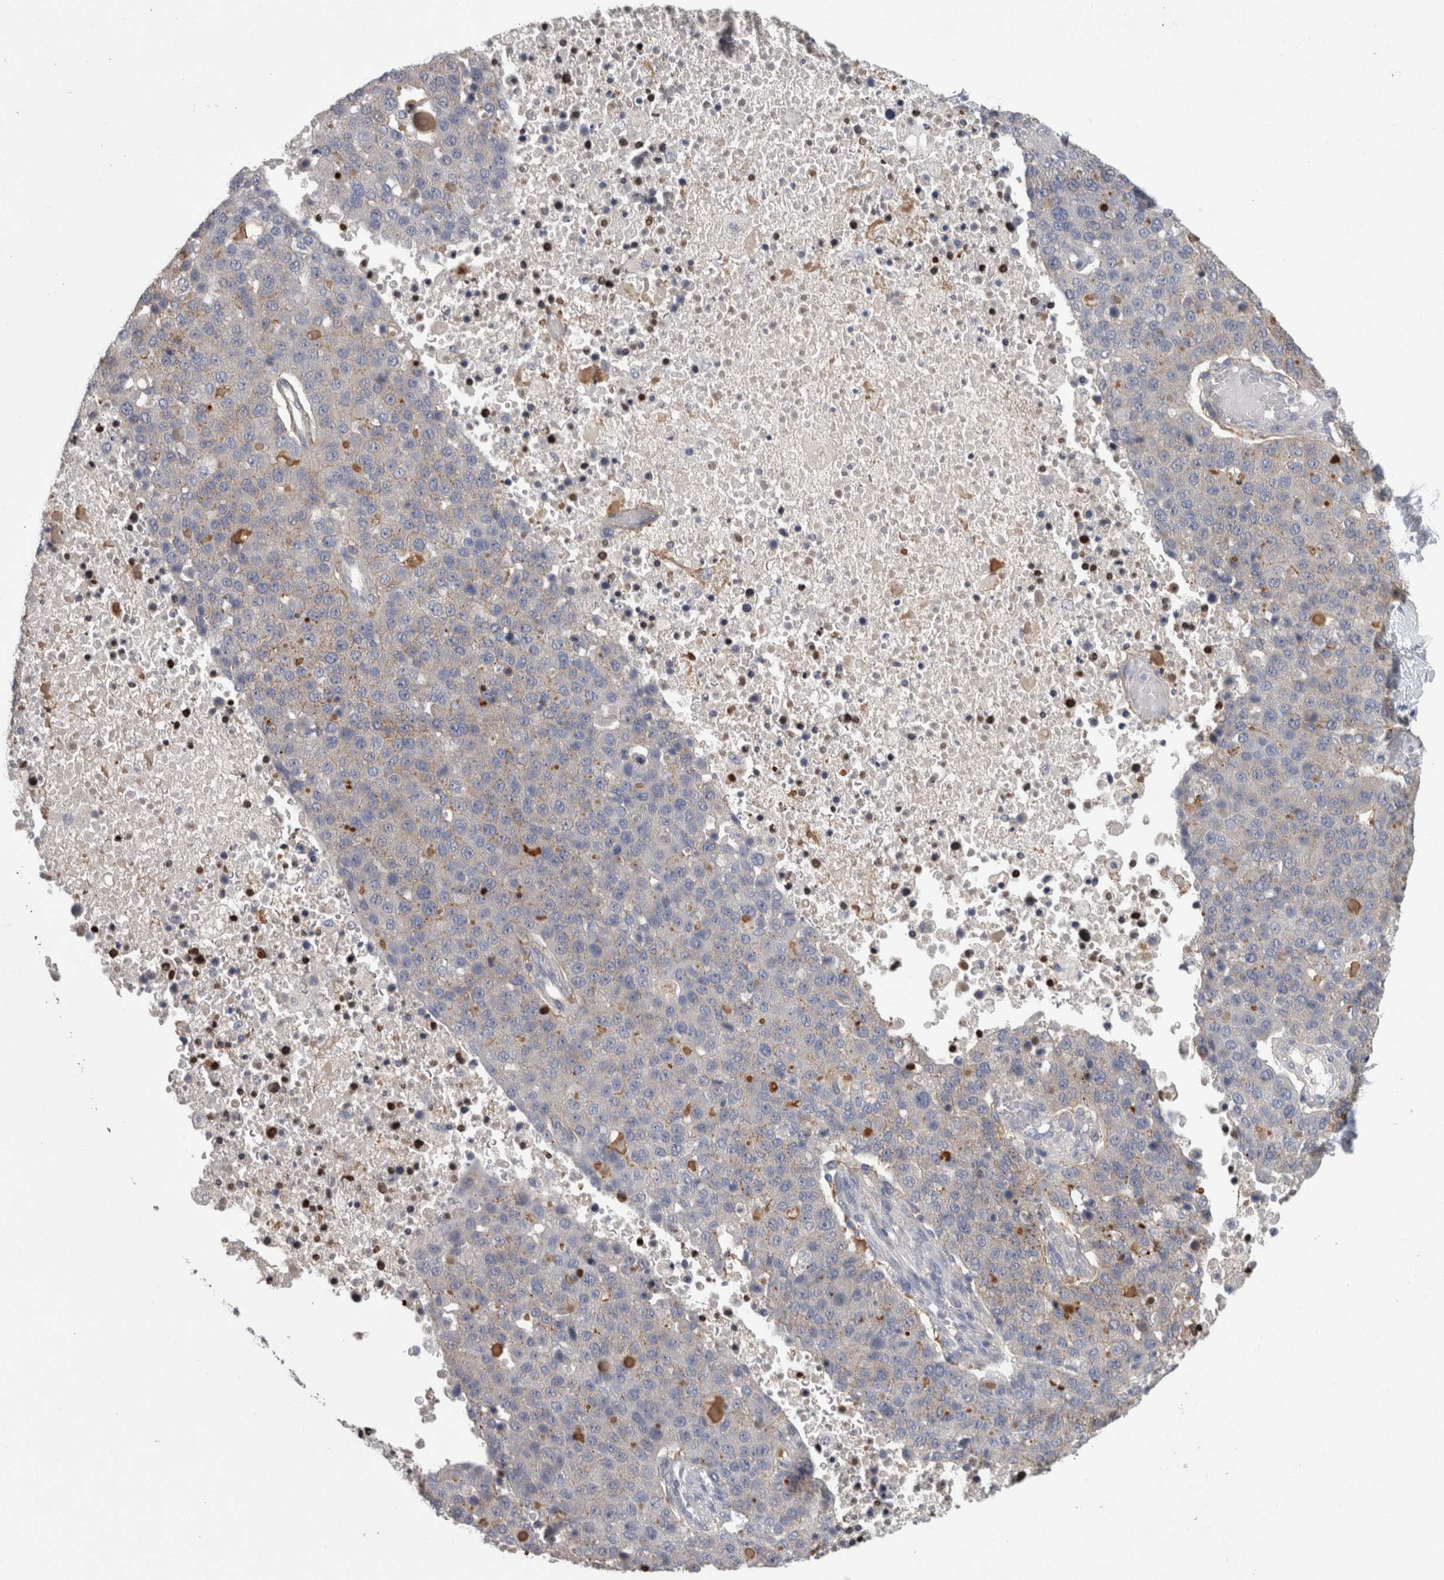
{"staining": {"intensity": "negative", "quantity": "none", "location": "none"}, "tissue": "pancreatic cancer", "cell_type": "Tumor cells", "image_type": "cancer", "snomed": [{"axis": "morphology", "description": "Adenocarcinoma, NOS"}, {"axis": "topography", "description": "Pancreas"}], "caption": "Tumor cells are negative for brown protein staining in pancreatic cancer.", "gene": "TCAP", "patient": {"sex": "female", "age": 61}}